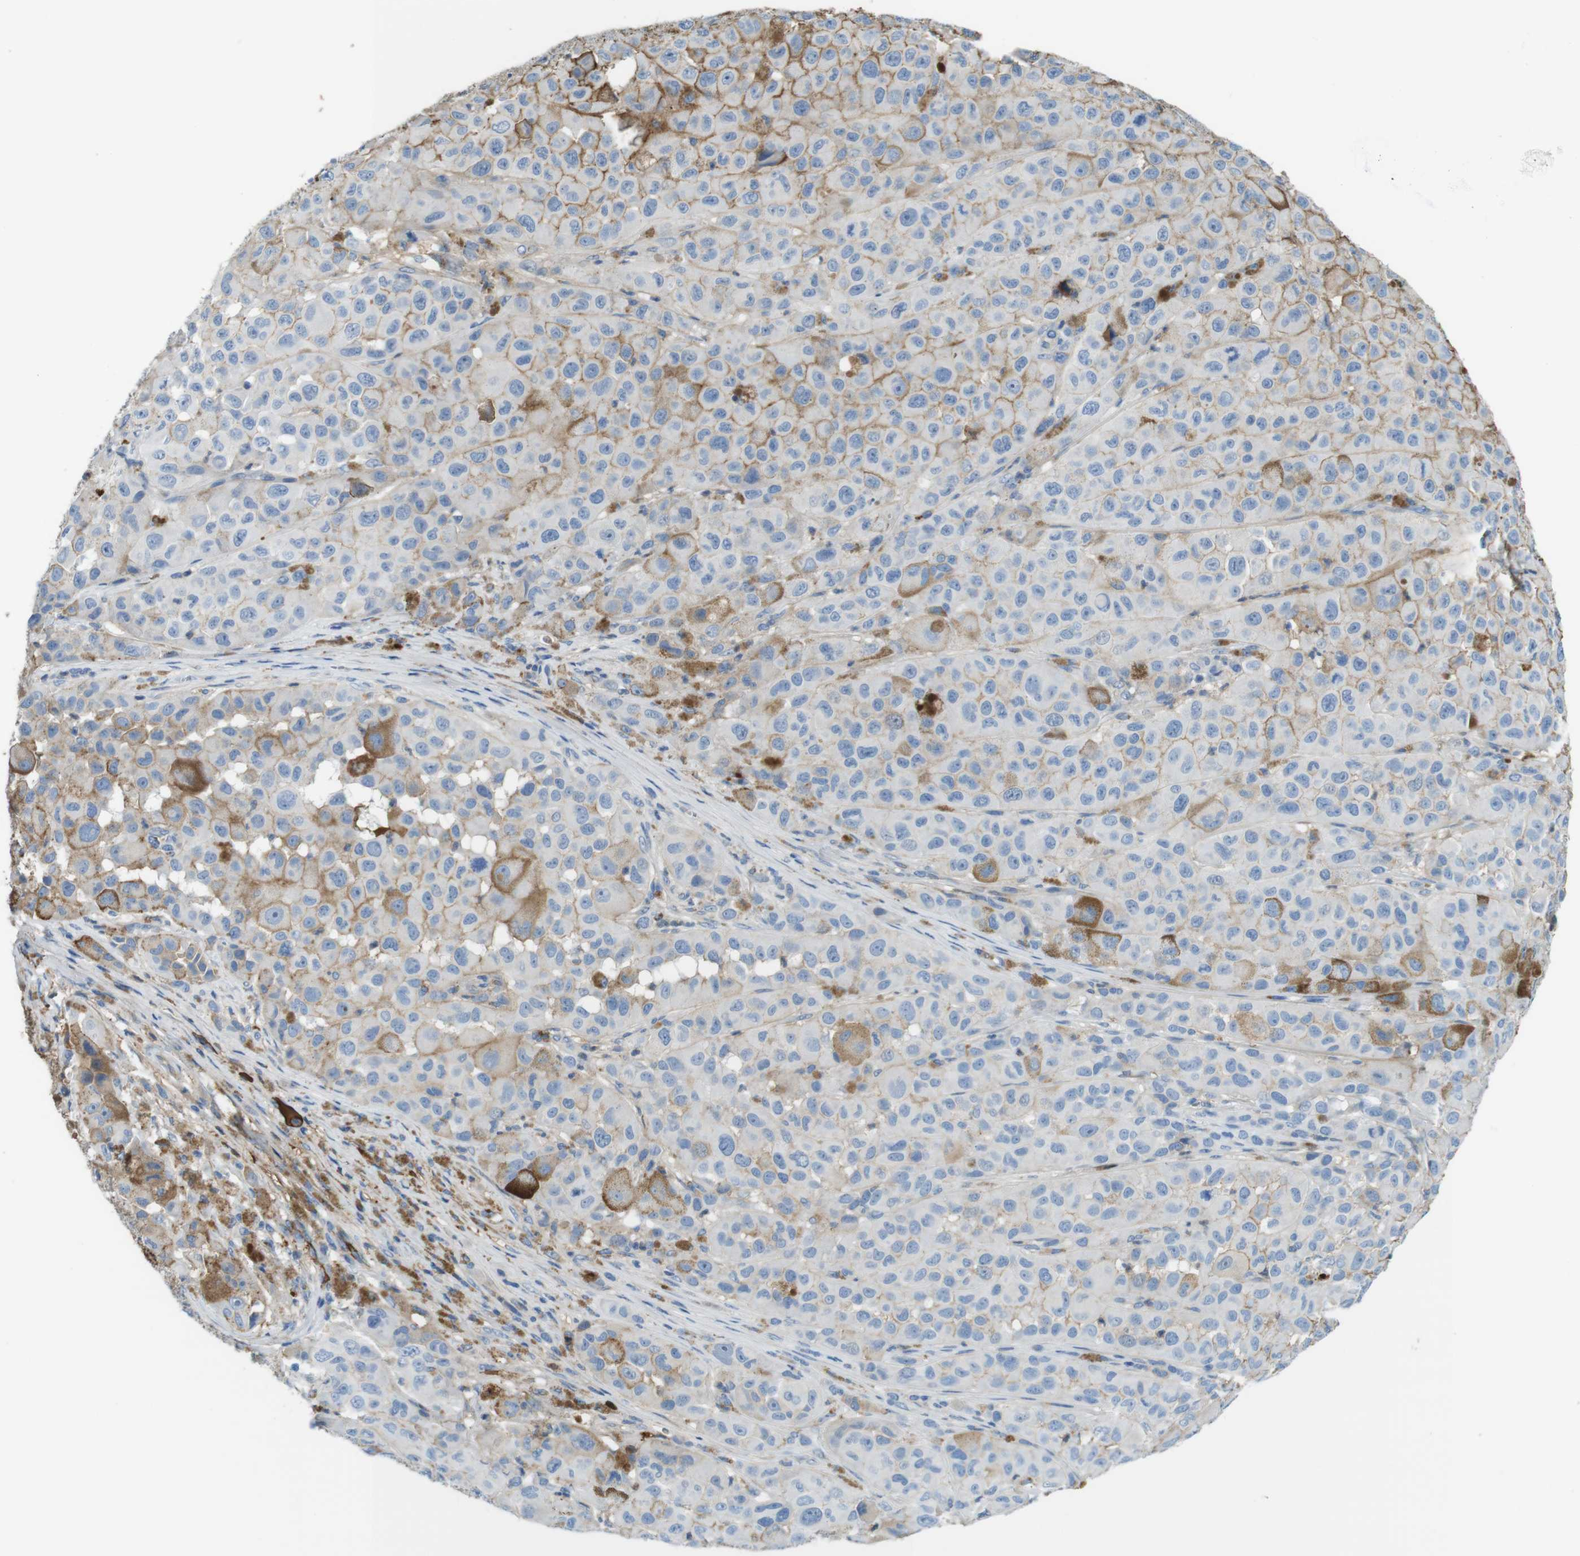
{"staining": {"intensity": "negative", "quantity": "none", "location": "none"}, "tissue": "melanoma", "cell_type": "Tumor cells", "image_type": "cancer", "snomed": [{"axis": "morphology", "description": "Malignant melanoma, NOS"}, {"axis": "topography", "description": "Skin"}], "caption": "An immunohistochemistry image of melanoma is shown. There is no staining in tumor cells of melanoma.", "gene": "LTBP4", "patient": {"sex": "male", "age": 96}}